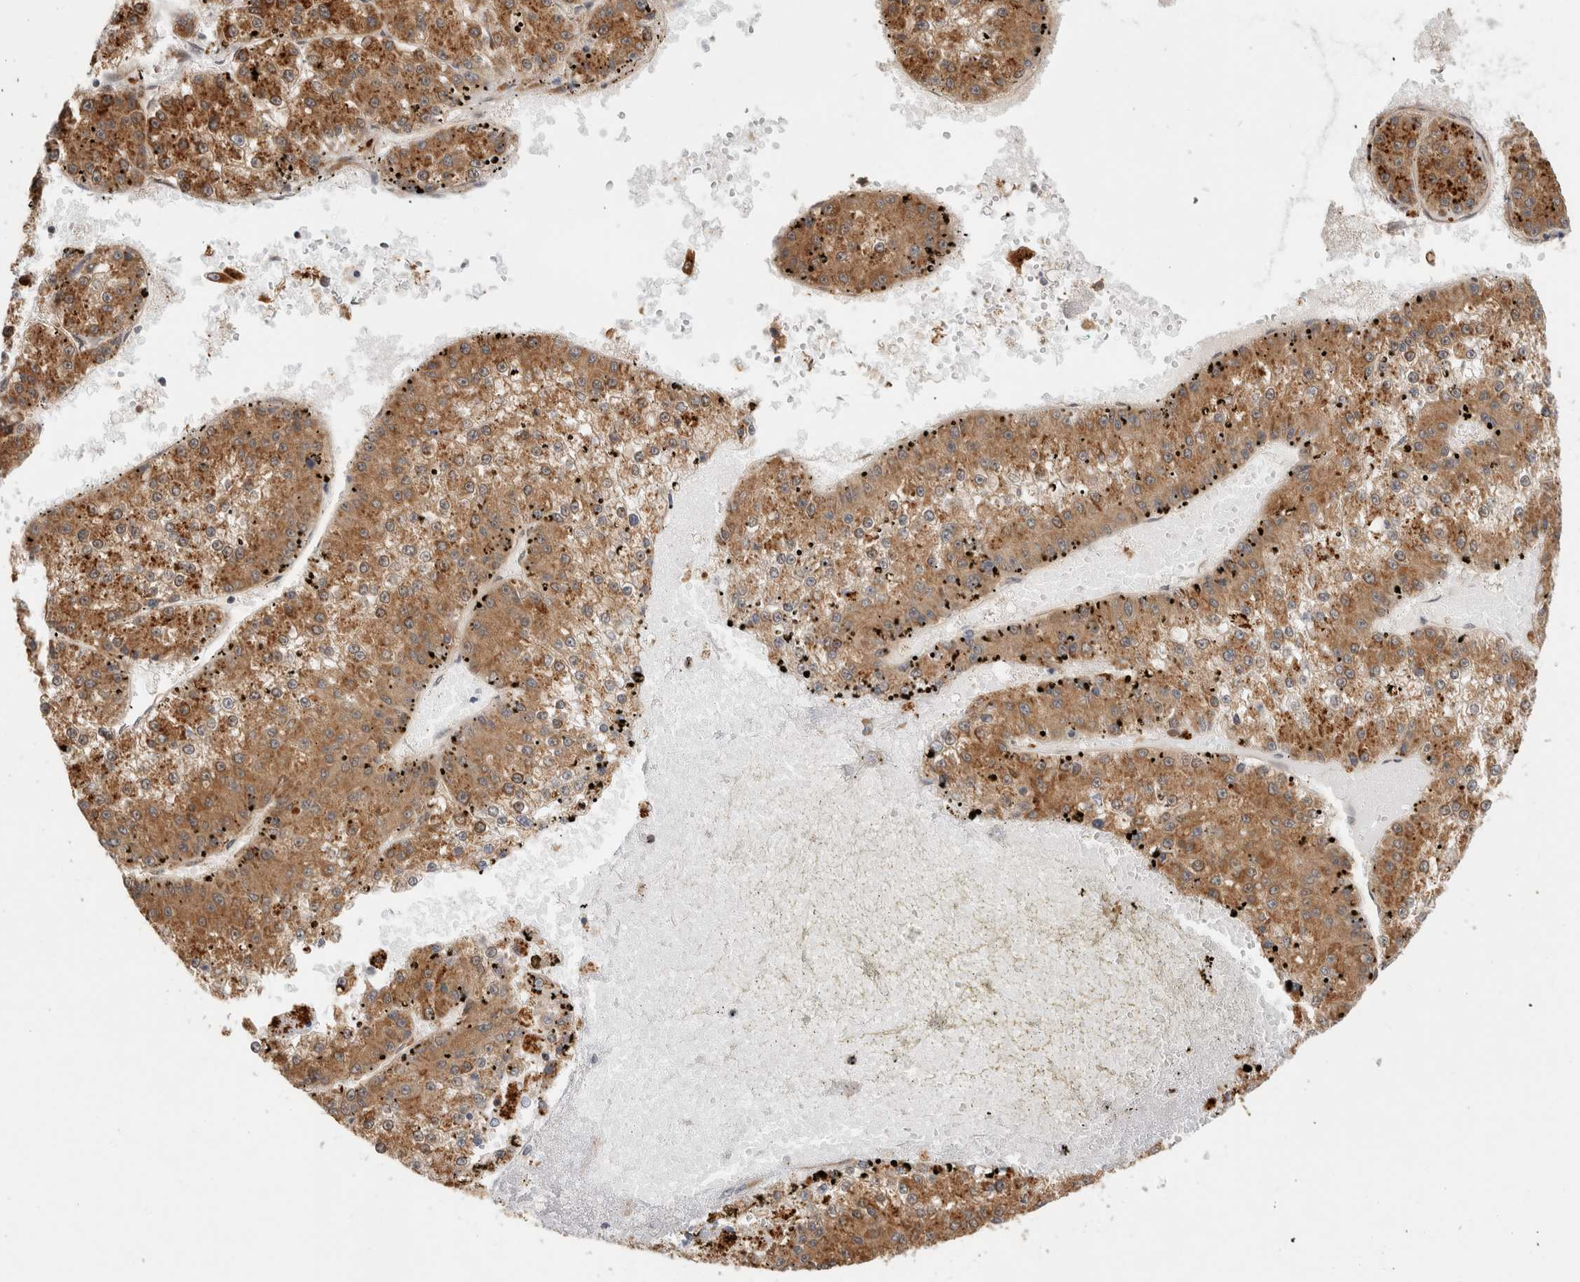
{"staining": {"intensity": "moderate", "quantity": ">75%", "location": "cytoplasmic/membranous"}, "tissue": "liver cancer", "cell_type": "Tumor cells", "image_type": "cancer", "snomed": [{"axis": "morphology", "description": "Carcinoma, Hepatocellular, NOS"}, {"axis": "topography", "description": "Liver"}], "caption": "Human liver hepatocellular carcinoma stained with a protein marker reveals moderate staining in tumor cells.", "gene": "ACTL9", "patient": {"sex": "female", "age": 73}}